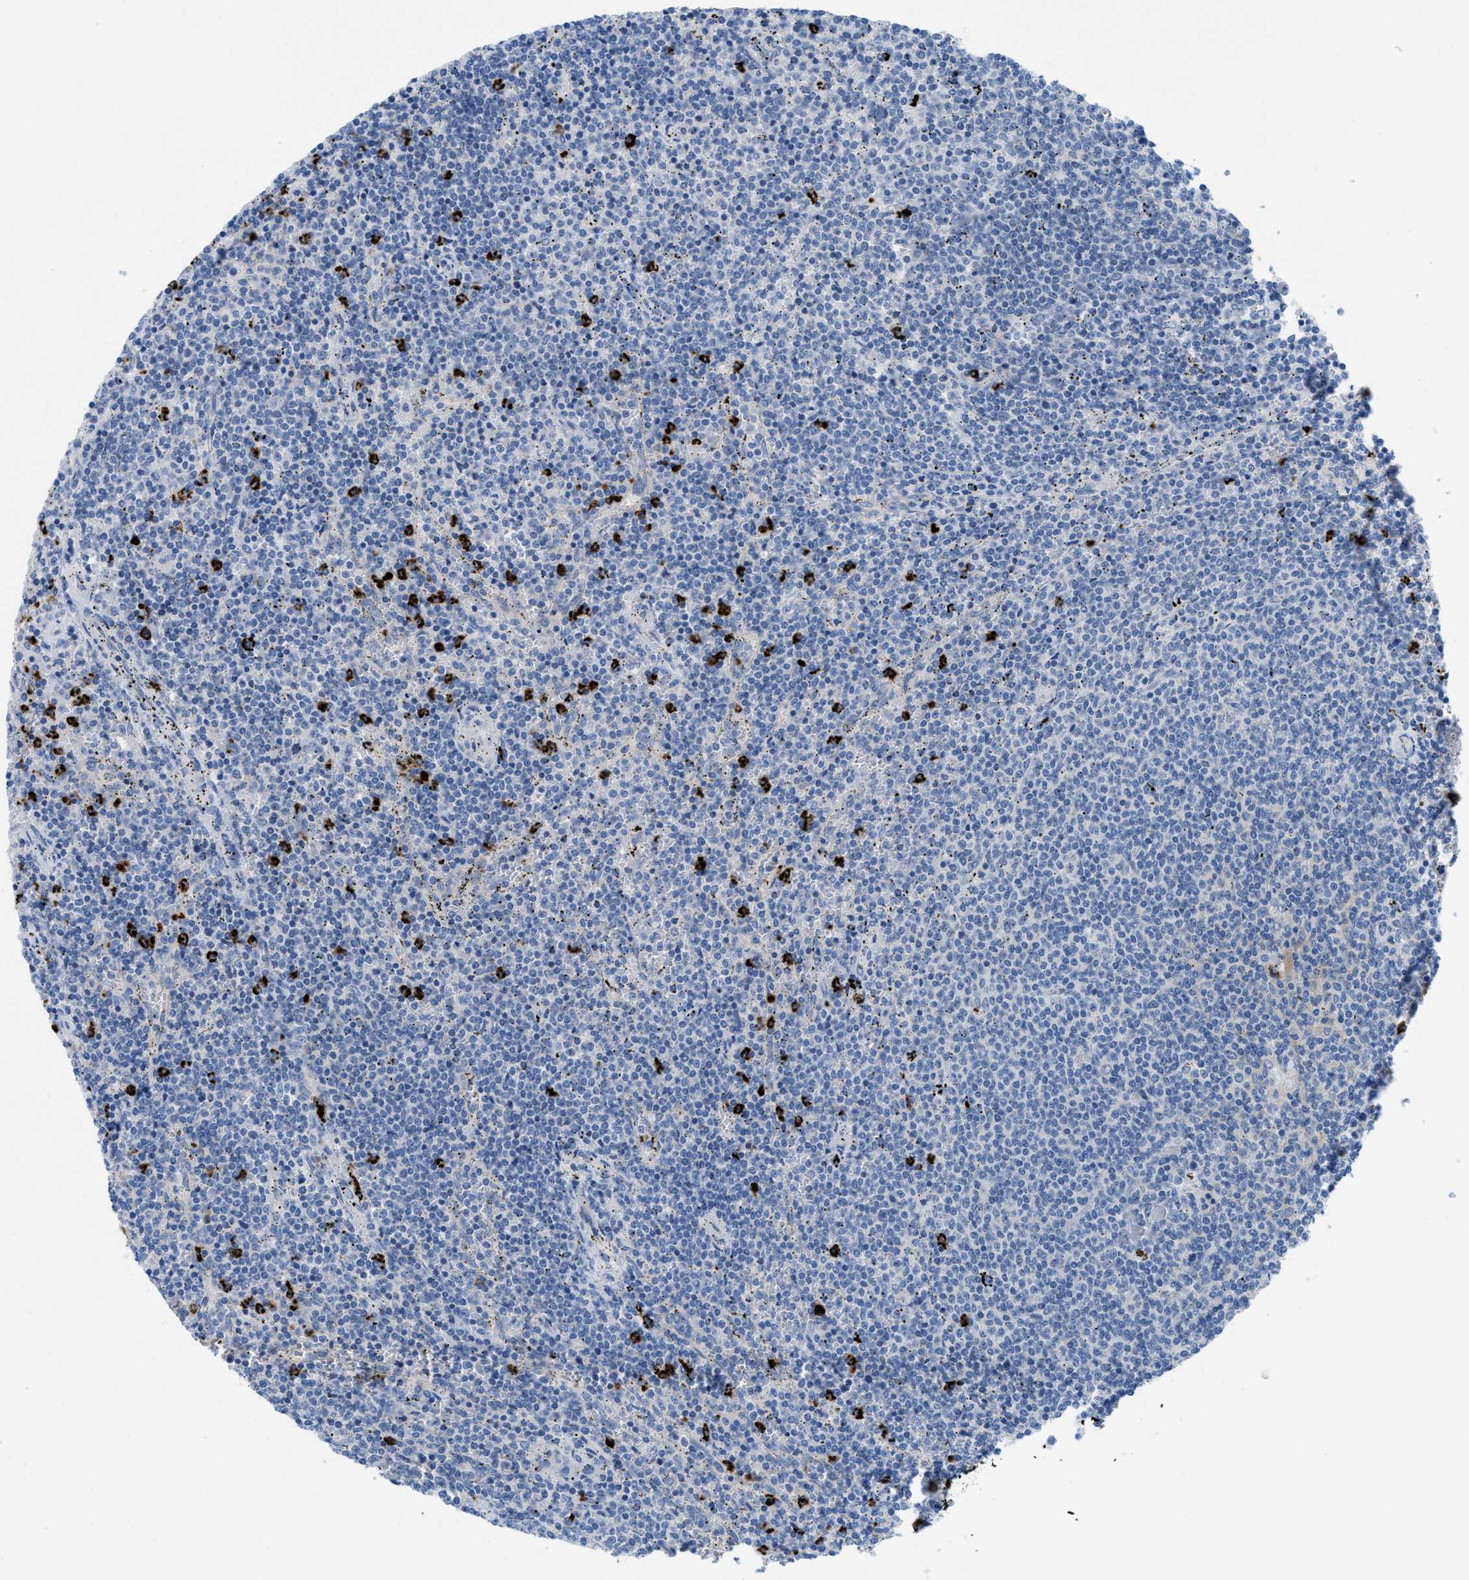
{"staining": {"intensity": "negative", "quantity": "none", "location": "none"}, "tissue": "lymphoma", "cell_type": "Tumor cells", "image_type": "cancer", "snomed": [{"axis": "morphology", "description": "Malignant lymphoma, non-Hodgkin's type, Low grade"}, {"axis": "topography", "description": "Spleen"}], "caption": "This is an immunohistochemistry (IHC) photomicrograph of low-grade malignant lymphoma, non-Hodgkin's type. There is no positivity in tumor cells.", "gene": "CMTM1", "patient": {"sex": "female", "age": 50}}